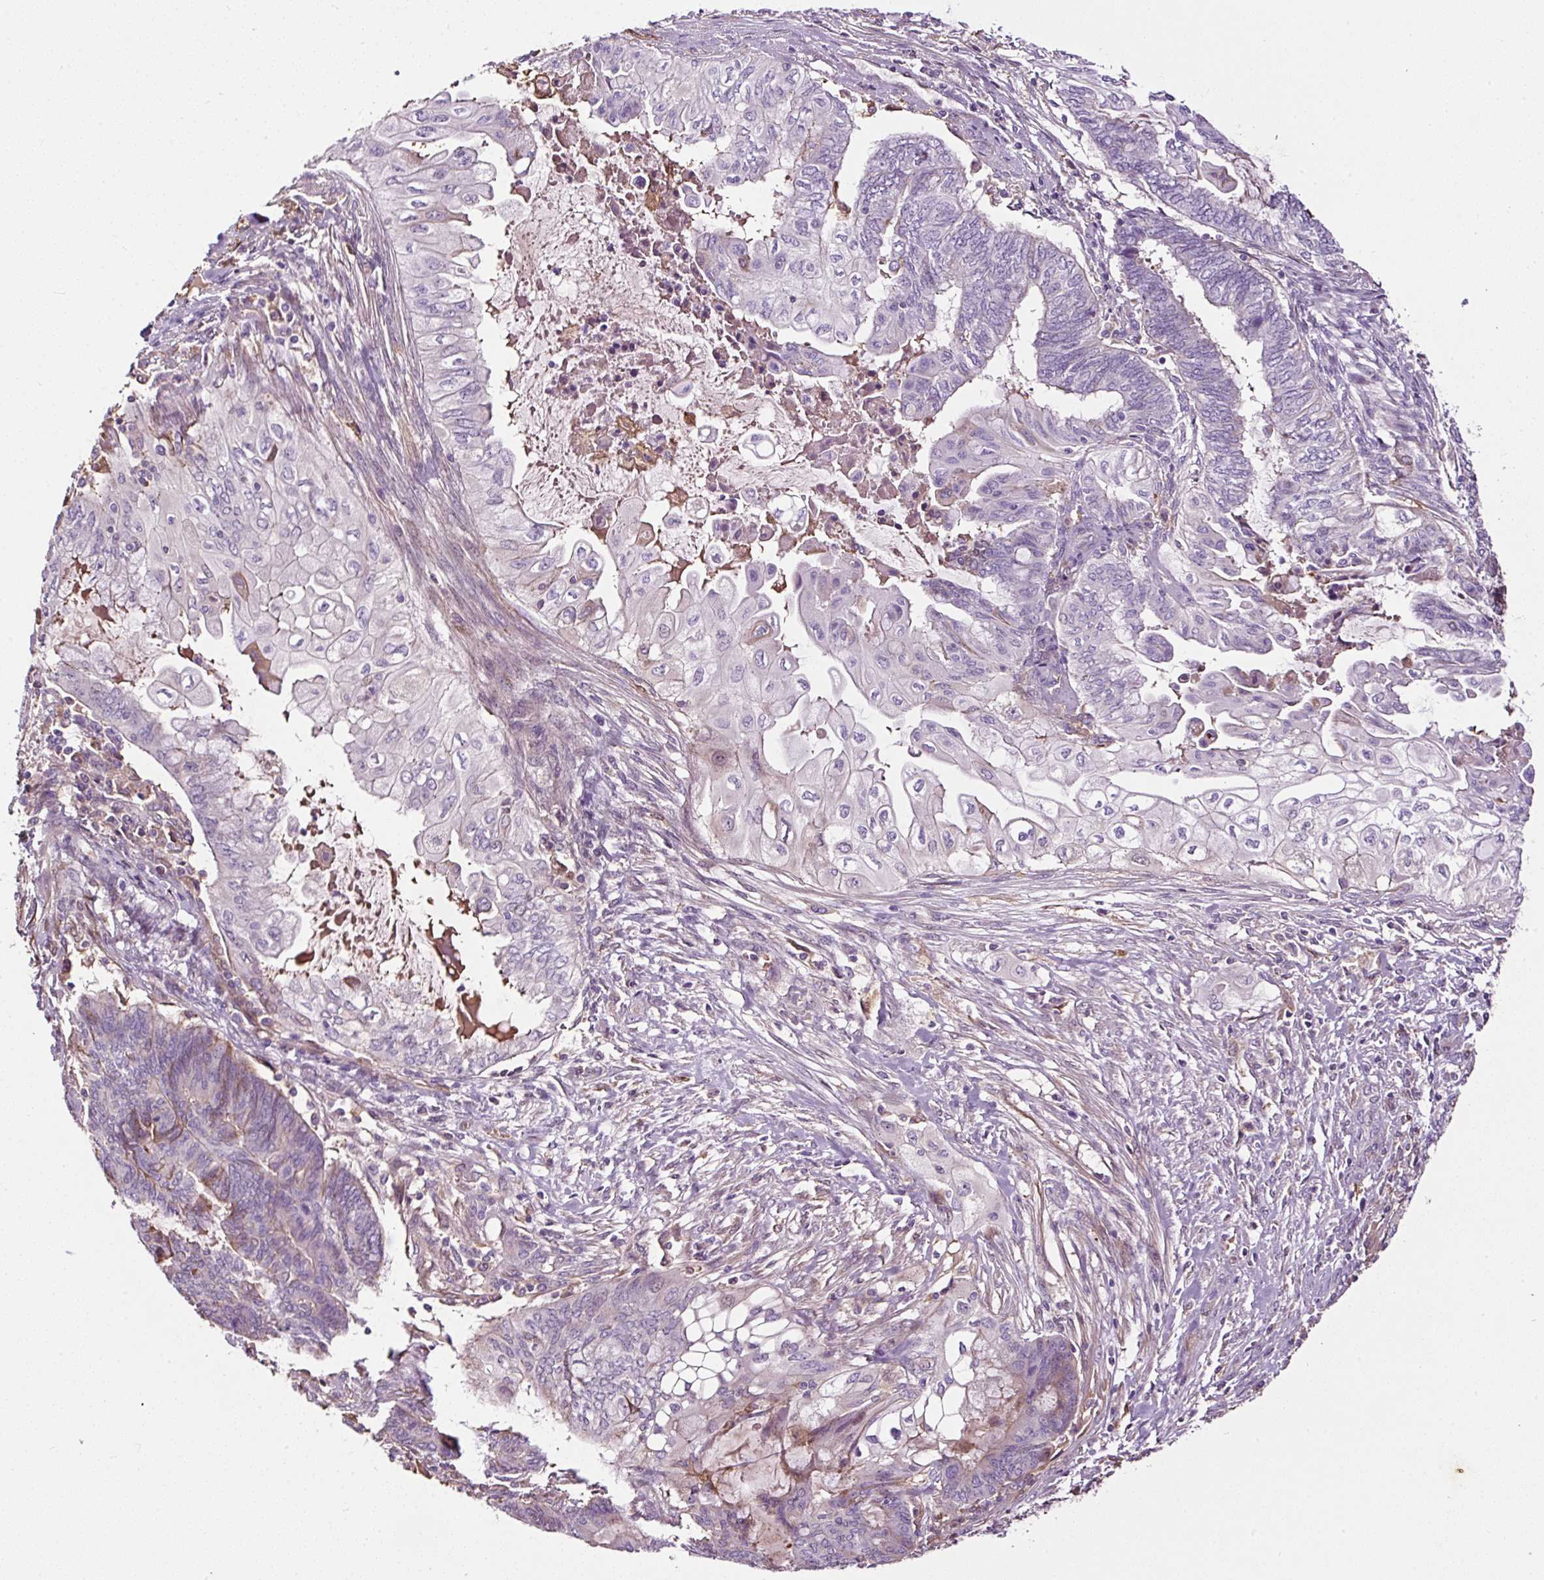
{"staining": {"intensity": "negative", "quantity": "none", "location": "none"}, "tissue": "endometrial cancer", "cell_type": "Tumor cells", "image_type": "cancer", "snomed": [{"axis": "morphology", "description": "Adenocarcinoma, NOS"}, {"axis": "topography", "description": "Uterus"}, {"axis": "topography", "description": "Endometrium"}], "caption": "This image is of endometrial adenocarcinoma stained with IHC to label a protein in brown with the nuclei are counter-stained blue. There is no positivity in tumor cells.", "gene": "LRRC24", "patient": {"sex": "female", "age": 70}}